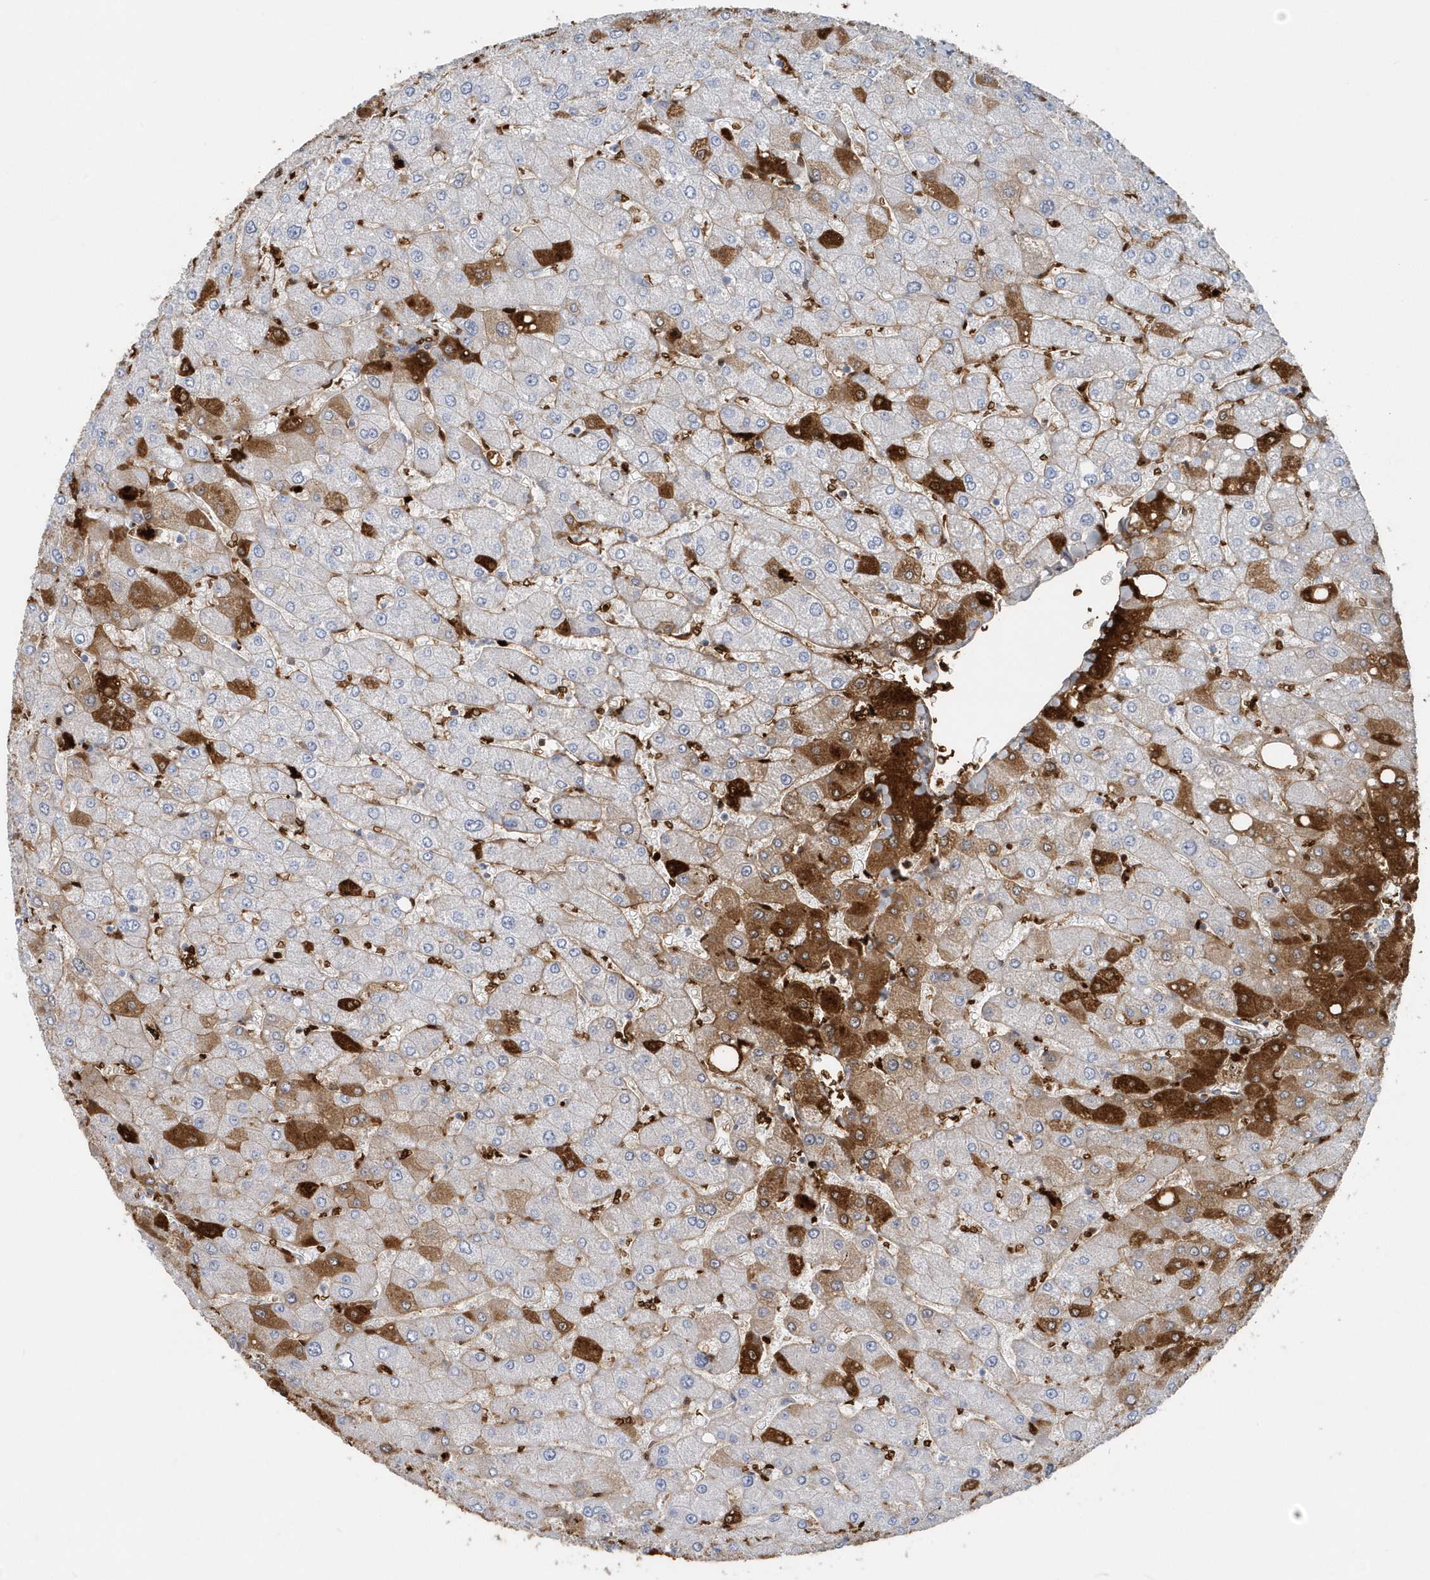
{"staining": {"intensity": "negative", "quantity": "none", "location": "none"}, "tissue": "liver", "cell_type": "Cholangiocytes", "image_type": "normal", "snomed": [{"axis": "morphology", "description": "Normal tissue, NOS"}, {"axis": "topography", "description": "Liver"}], "caption": "DAB immunohistochemical staining of normal liver displays no significant positivity in cholangiocytes.", "gene": "HBA2", "patient": {"sex": "male", "age": 55}}